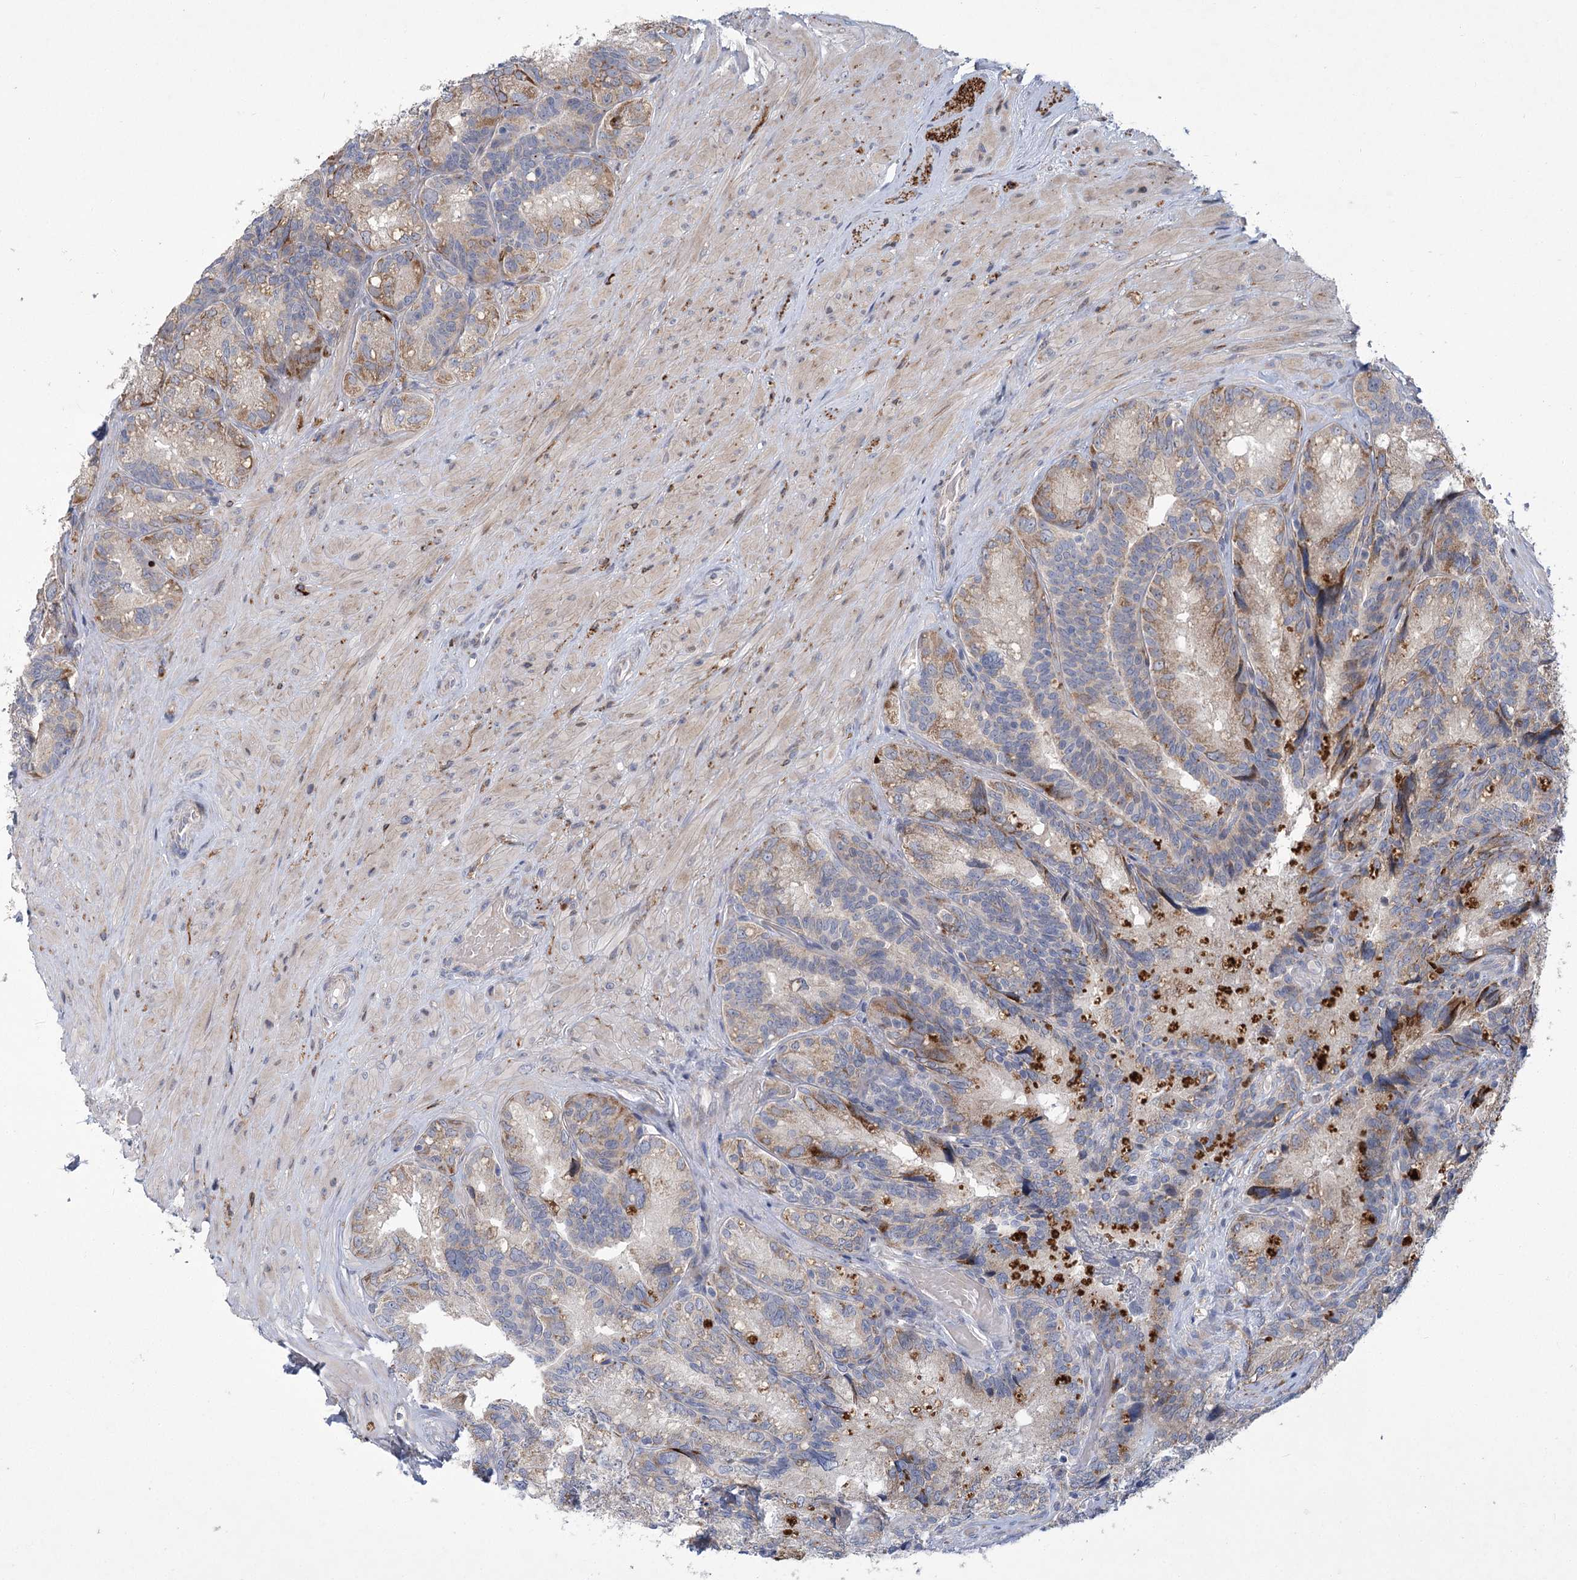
{"staining": {"intensity": "moderate", "quantity": ">75%", "location": "cytoplasmic/membranous"}, "tissue": "seminal vesicle", "cell_type": "Glandular cells", "image_type": "normal", "snomed": [{"axis": "morphology", "description": "Normal tissue, NOS"}, {"axis": "topography", "description": "Seminal veicle"}], "caption": "The immunohistochemical stain shows moderate cytoplasmic/membranous expression in glandular cells of unremarkable seminal vesicle.", "gene": "GCNT4", "patient": {"sex": "male", "age": 60}}